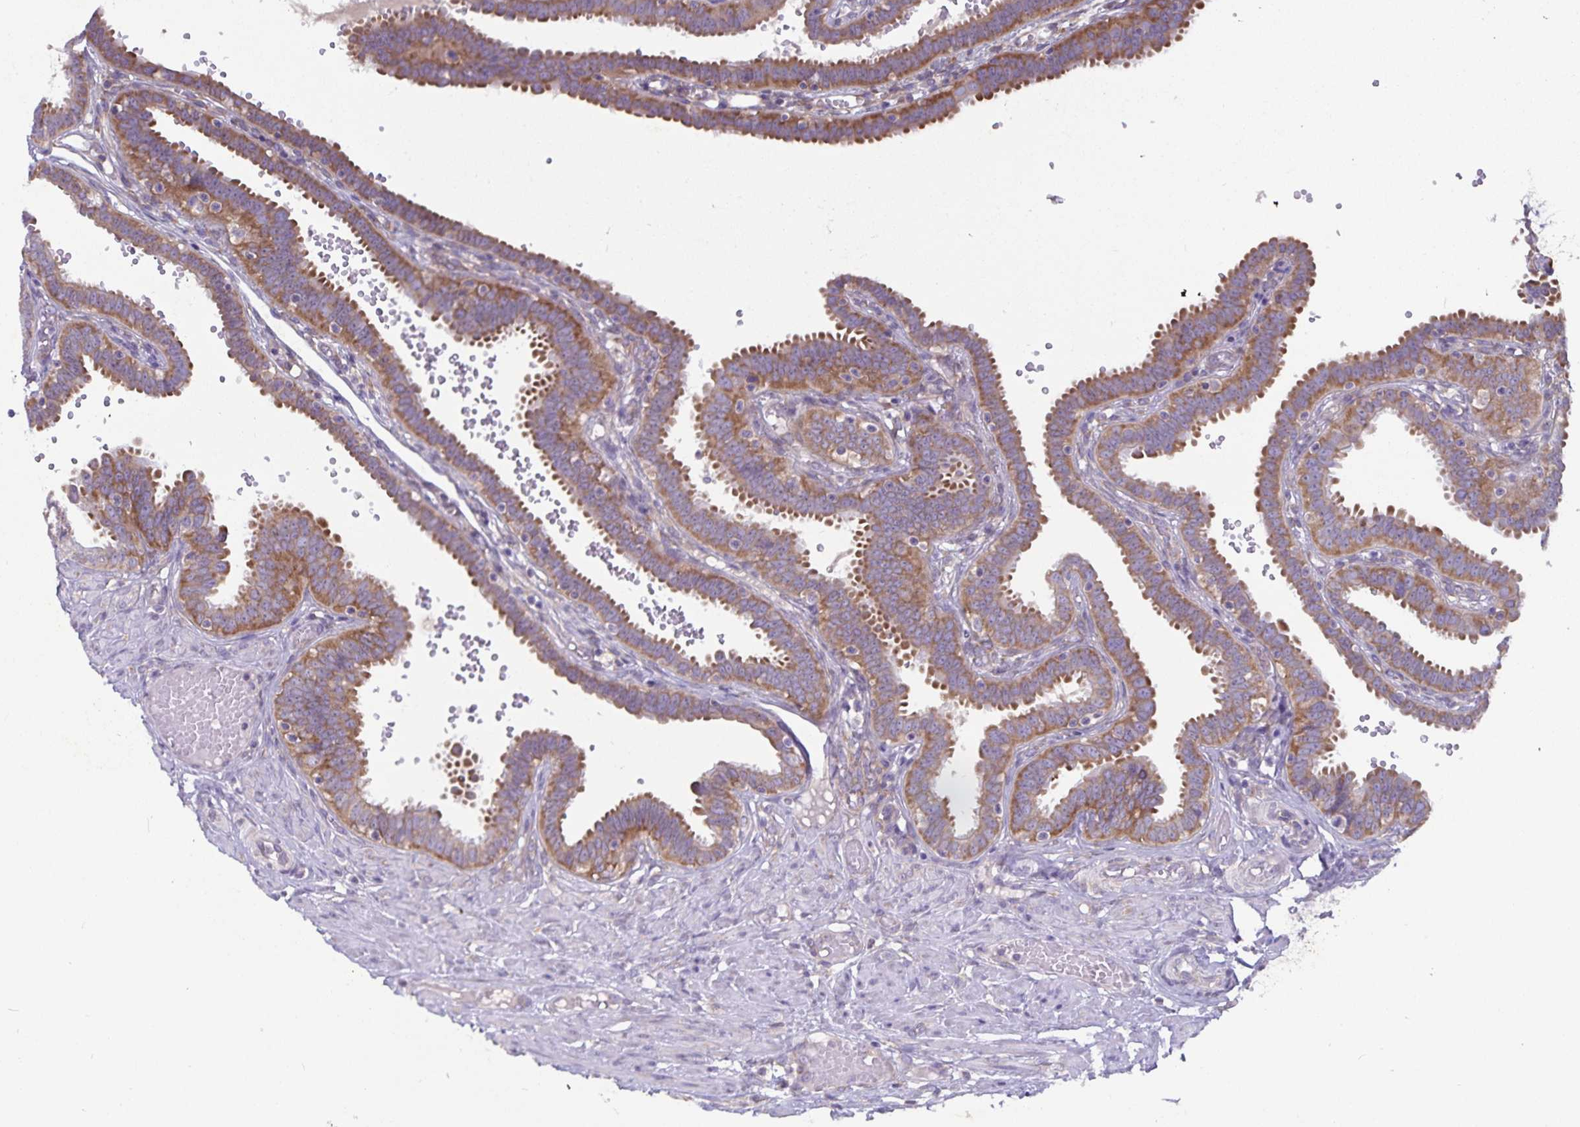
{"staining": {"intensity": "moderate", "quantity": ">75%", "location": "cytoplasmic/membranous"}, "tissue": "fallopian tube", "cell_type": "Glandular cells", "image_type": "normal", "snomed": [{"axis": "morphology", "description": "Normal tissue, NOS"}, {"axis": "topography", "description": "Fallopian tube"}], "caption": "This image shows immunohistochemistry staining of unremarkable human fallopian tube, with medium moderate cytoplasmic/membranous expression in approximately >75% of glandular cells.", "gene": "FAM120A", "patient": {"sex": "female", "age": 37}}